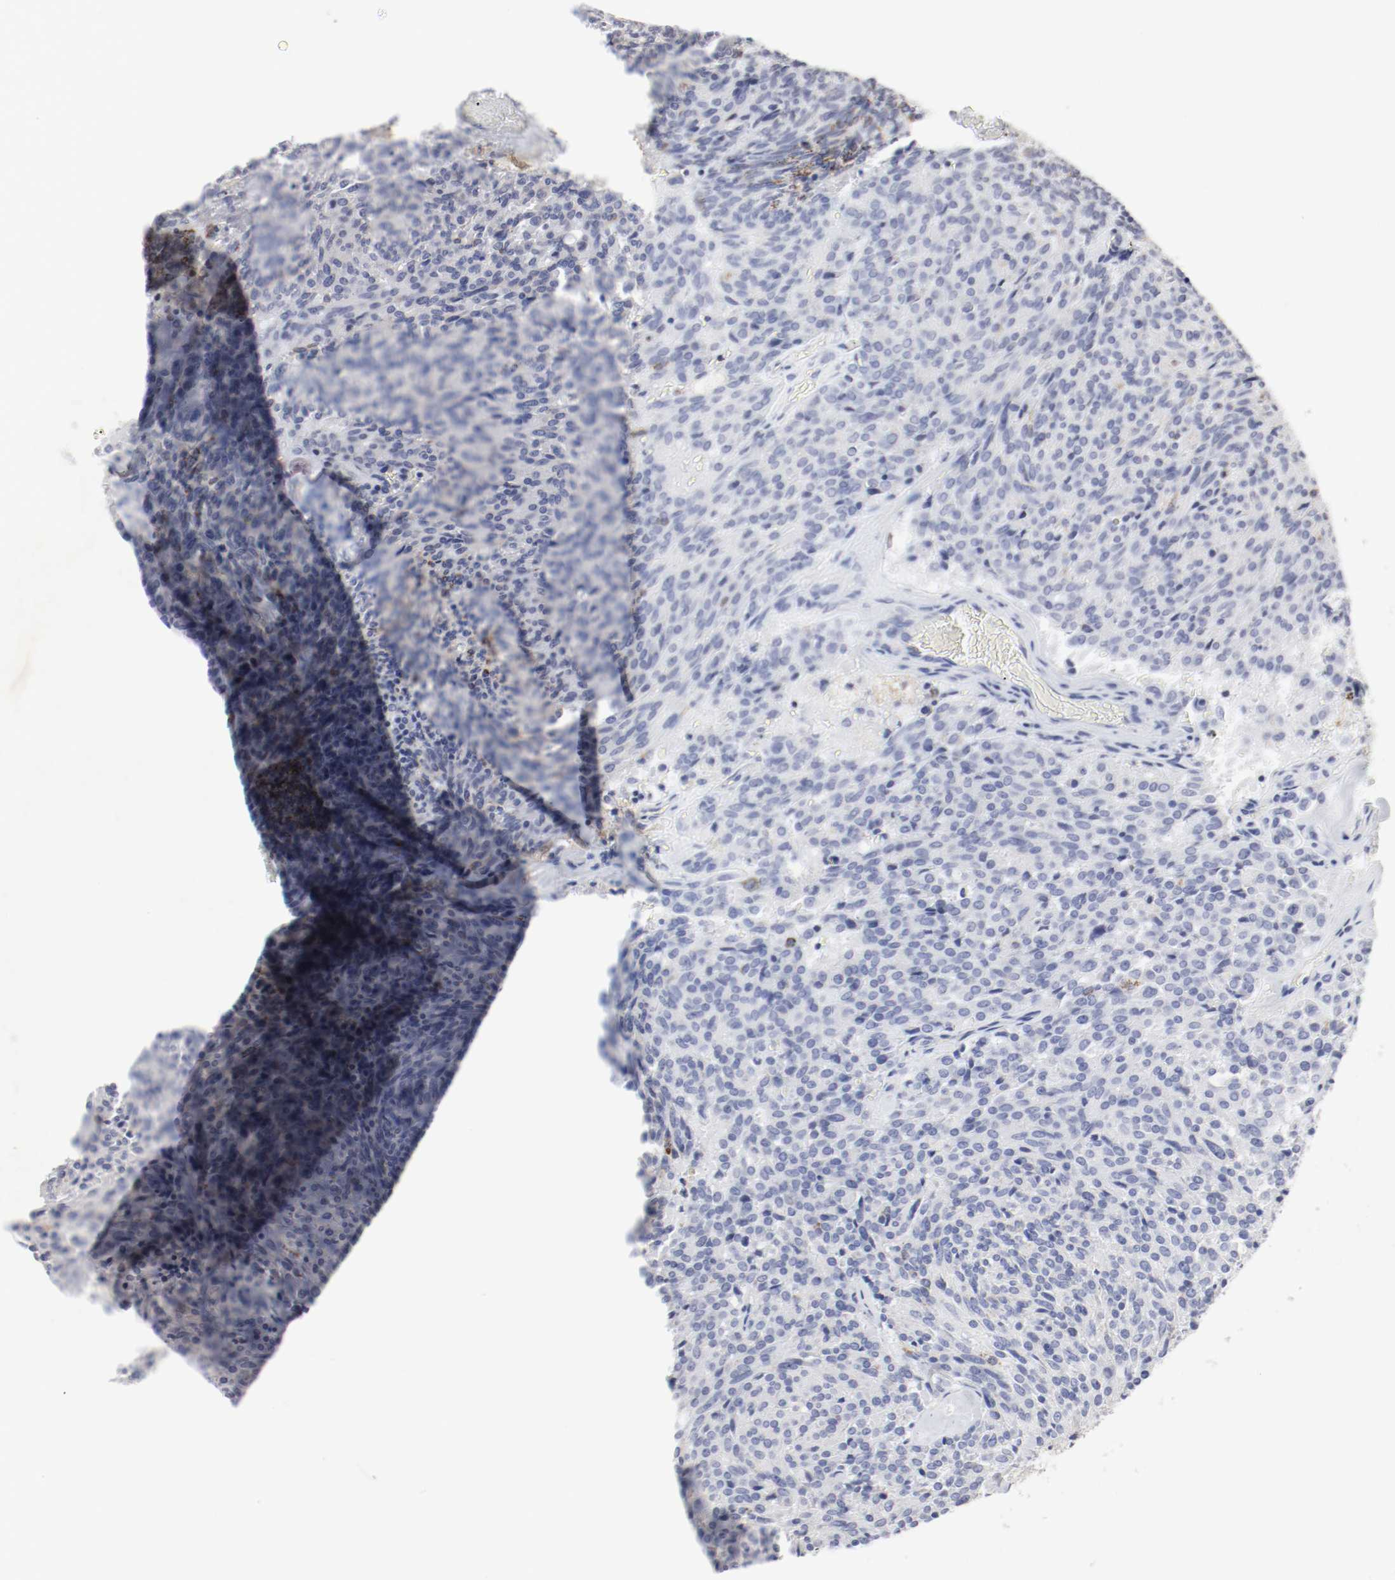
{"staining": {"intensity": "moderate", "quantity": "<25%", "location": "cytoplasmic/membranous"}, "tissue": "carcinoid", "cell_type": "Tumor cells", "image_type": "cancer", "snomed": [{"axis": "morphology", "description": "Carcinoid, malignant, NOS"}, {"axis": "topography", "description": "Pancreas"}], "caption": "Brown immunohistochemical staining in carcinoid exhibits moderate cytoplasmic/membranous staining in about <25% of tumor cells.", "gene": "ITGAX", "patient": {"sex": "female", "age": 54}}